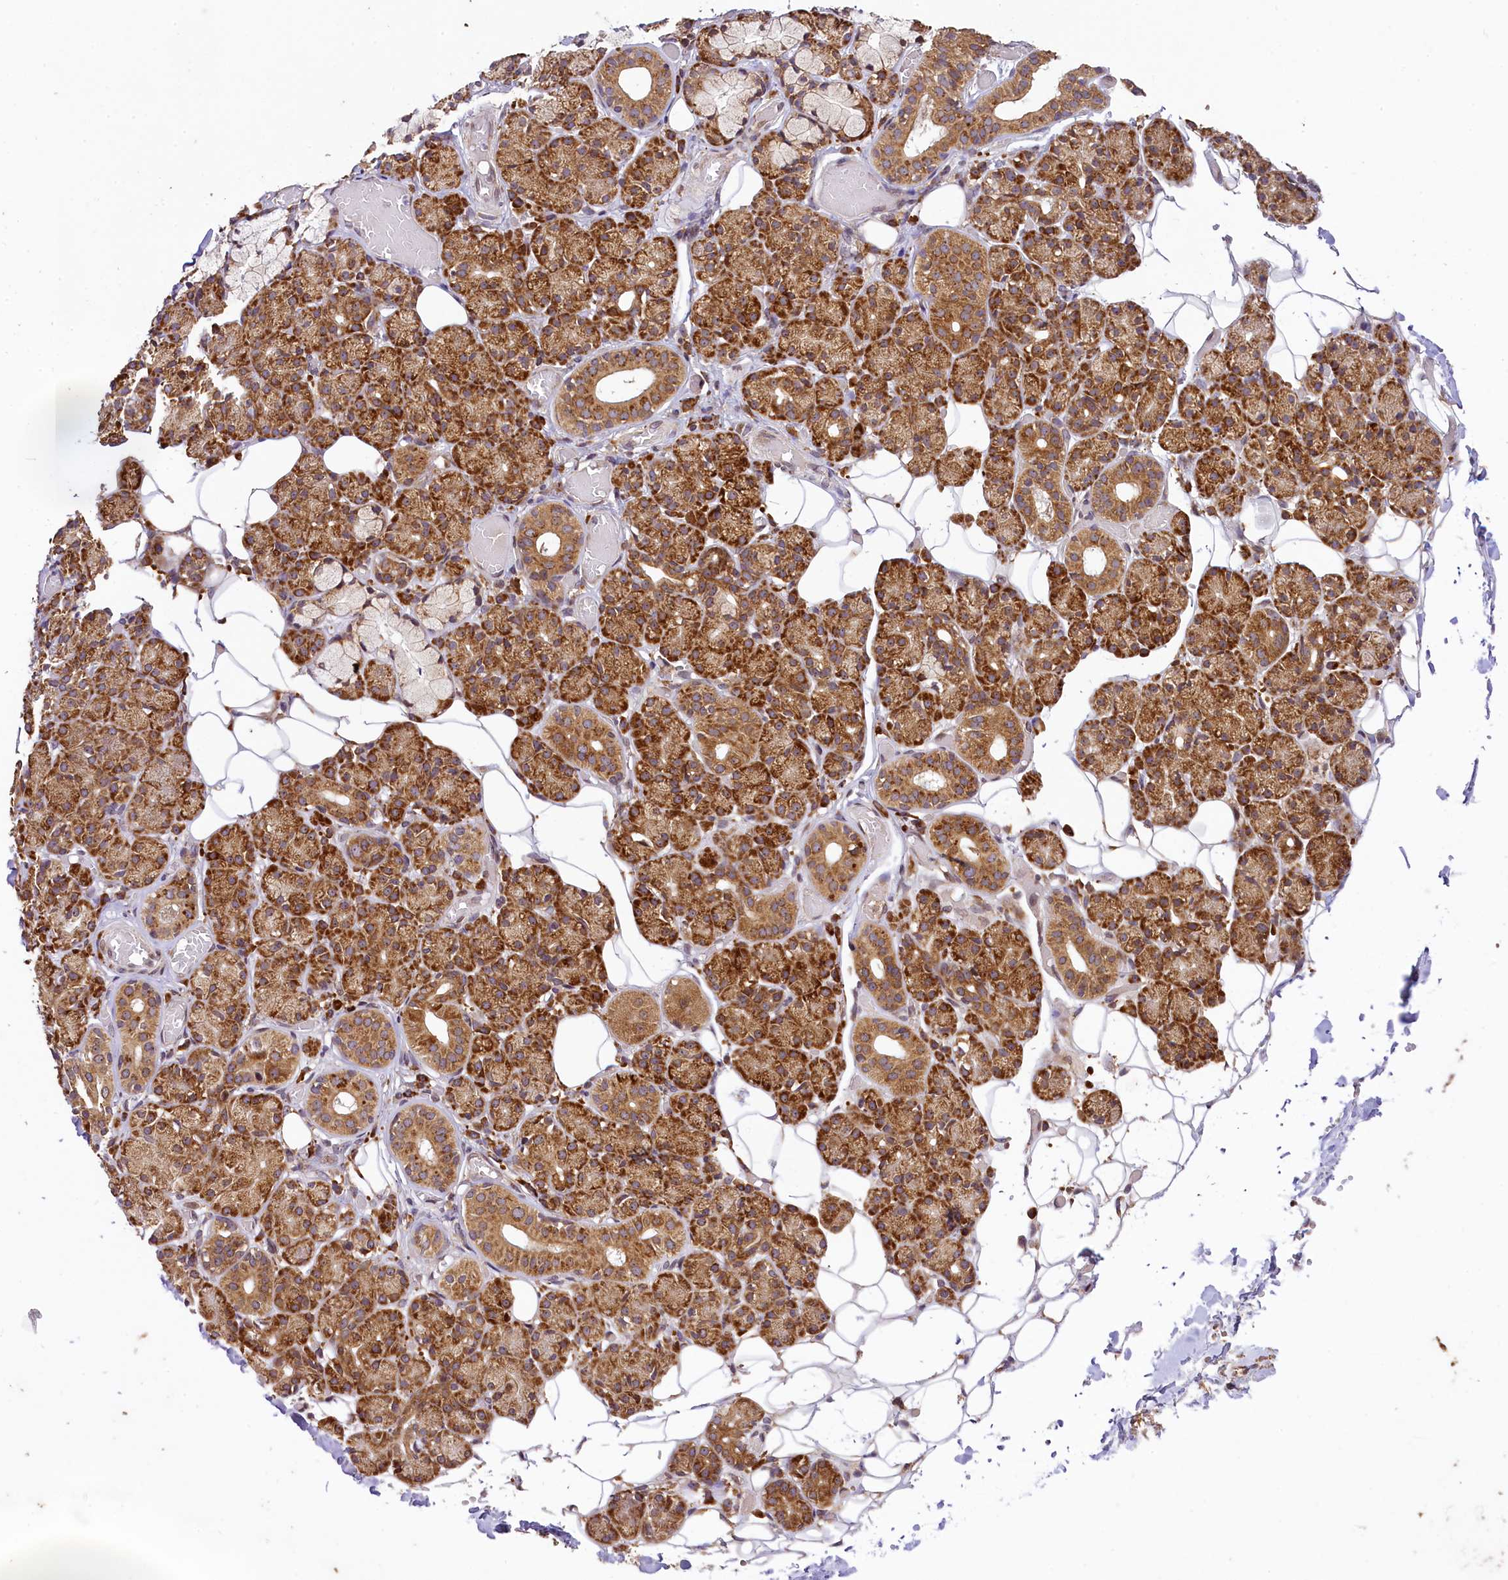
{"staining": {"intensity": "moderate", "quantity": ">75%", "location": "cytoplasmic/membranous"}, "tissue": "salivary gland", "cell_type": "Glandular cells", "image_type": "normal", "snomed": [{"axis": "morphology", "description": "Normal tissue, NOS"}, {"axis": "topography", "description": "Salivary gland"}], "caption": "Immunohistochemistry (DAB) staining of benign salivary gland displays moderate cytoplasmic/membranous protein staining in approximately >75% of glandular cells.", "gene": "LARP4", "patient": {"sex": "male", "age": 63}}